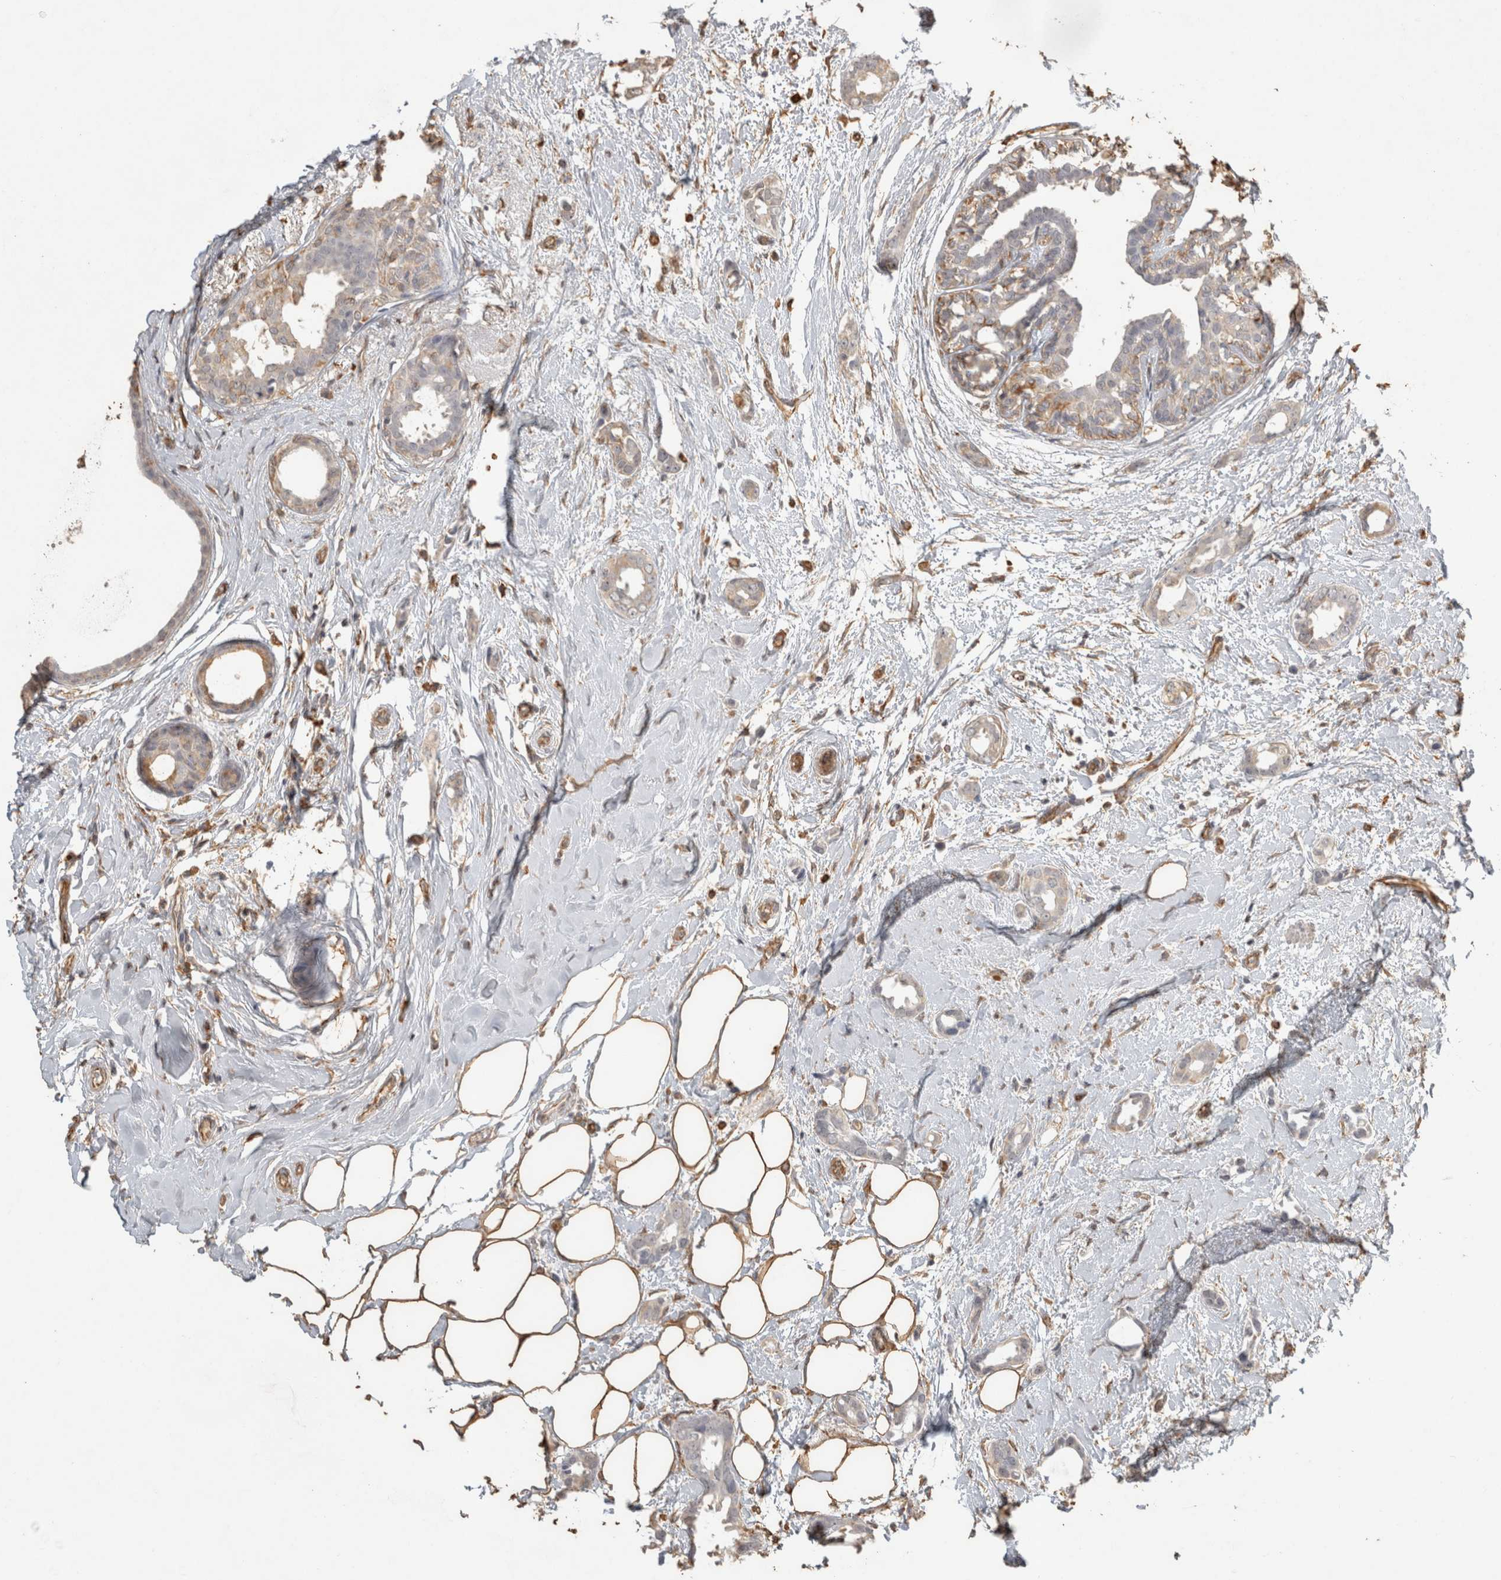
{"staining": {"intensity": "negative", "quantity": "none", "location": "none"}, "tissue": "breast cancer", "cell_type": "Tumor cells", "image_type": "cancer", "snomed": [{"axis": "morphology", "description": "Duct carcinoma"}, {"axis": "topography", "description": "Breast"}], "caption": "The micrograph shows no significant expression in tumor cells of breast cancer (intraductal carcinoma). The staining was performed using DAB (3,3'-diaminobenzidine) to visualize the protein expression in brown, while the nuclei were stained in blue with hematoxylin (Magnification: 20x).", "gene": "REPS2", "patient": {"sex": "female", "age": 55}}